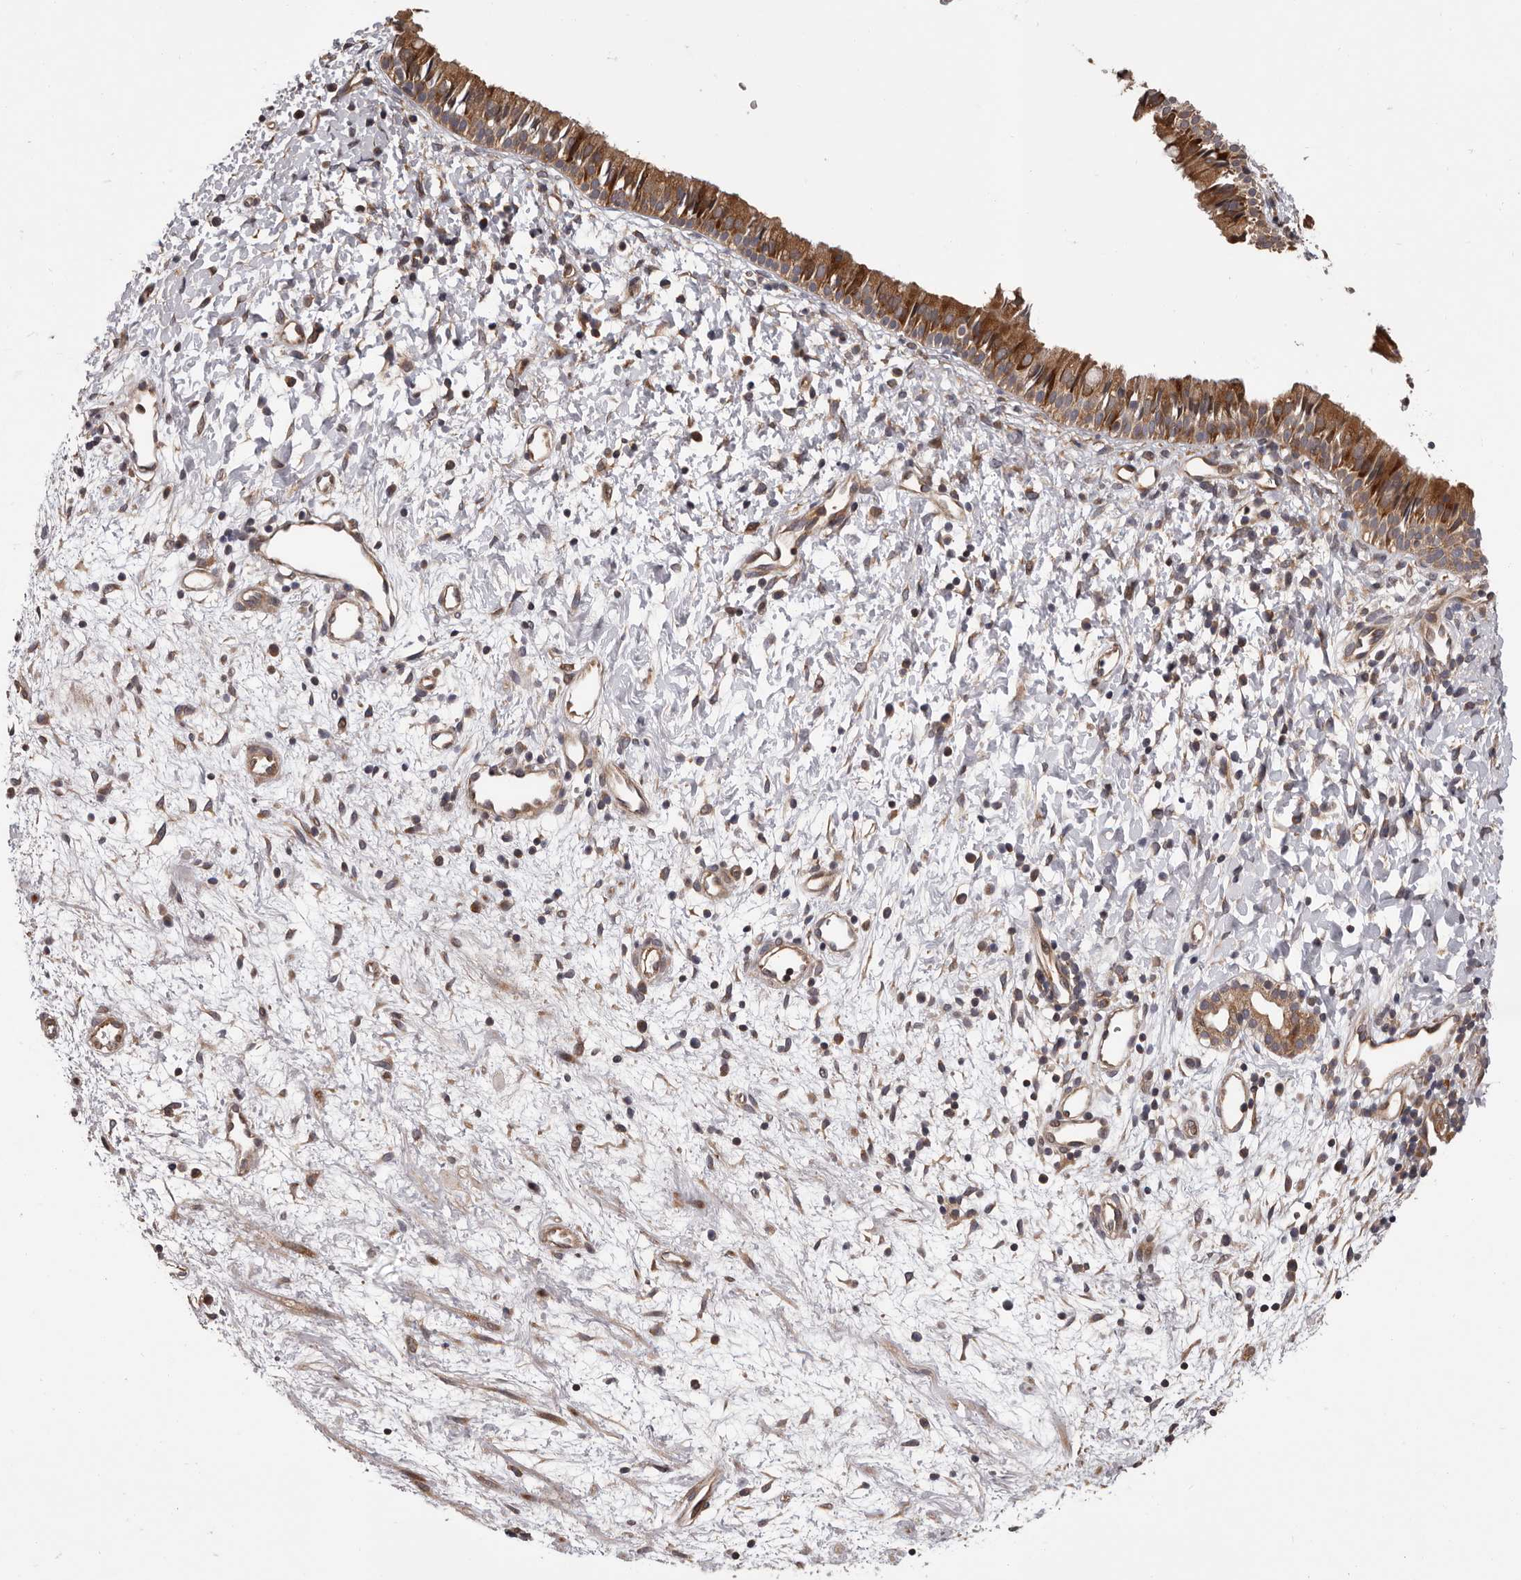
{"staining": {"intensity": "moderate", "quantity": ">75%", "location": "cytoplasmic/membranous"}, "tissue": "nasopharynx", "cell_type": "Respiratory epithelial cells", "image_type": "normal", "snomed": [{"axis": "morphology", "description": "Normal tissue, NOS"}, {"axis": "topography", "description": "Nasopharynx"}], "caption": "Immunohistochemical staining of unremarkable human nasopharynx displays medium levels of moderate cytoplasmic/membranous expression in about >75% of respiratory epithelial cells.", "gene": "VPS37A", "patient": {"sex": "male", "age": 22}}